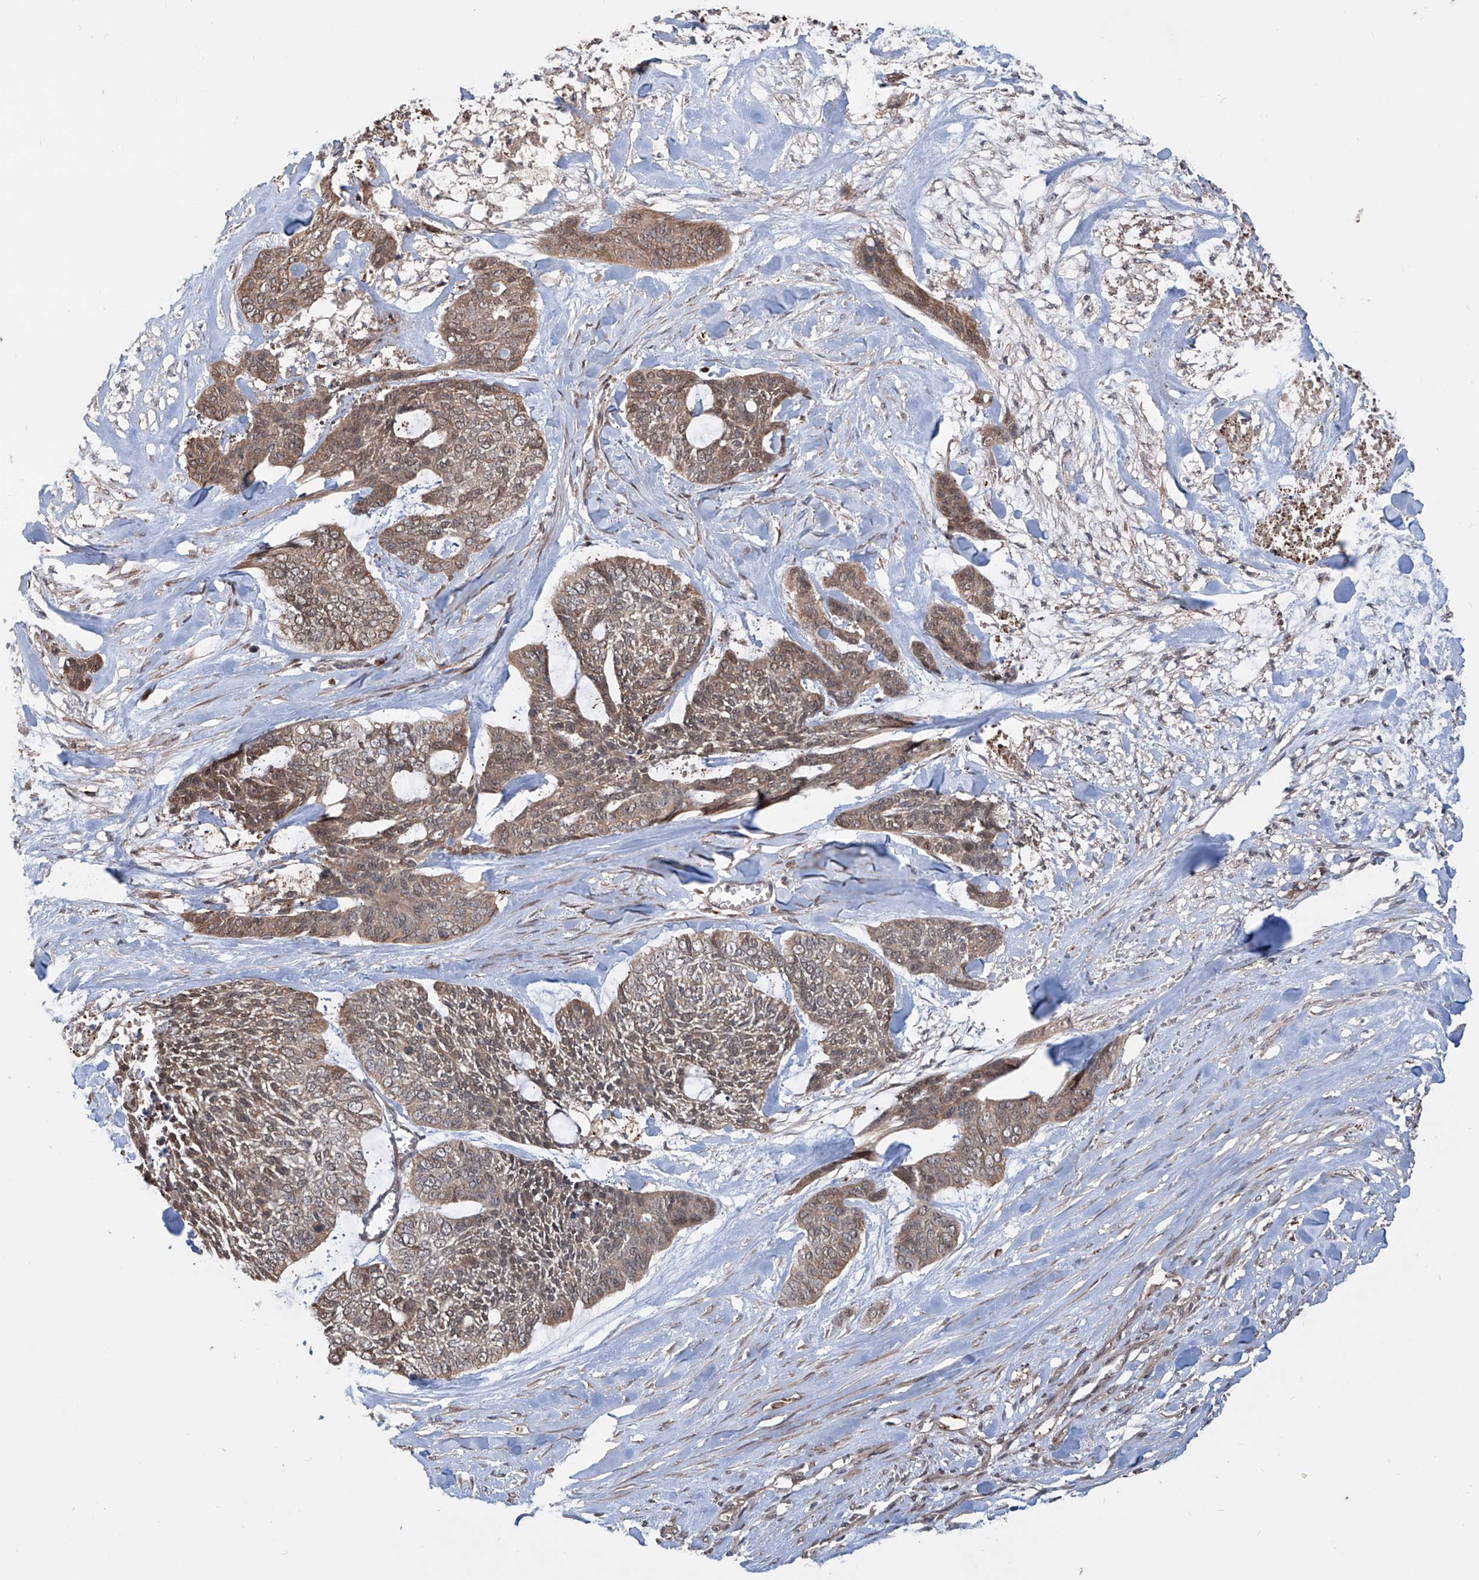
{"staining": {"intensity": "weak", "quantity": "25%-75%", "location": "cytoplasmic/membranous,nuclear"}, "tissue": "skin cancer", "cell_type": "Tumor cells", "image_type": "cancer", "snomed": [{"axis": "morphology", "description": "Basal cell carcinoma"}, {"axis": "topography", "description": "Skin"}], "caption": "A low amount of weak cytoplasmic/membranous and nuclear staining is seen in about 25%-75% of tumor cells in skin basal cell carcinoma tissue. (DAB (3,3'-diaminobenzidine) IHC with brightfield microscopy, high magnification).", "gene": "HOXC8", "patient": {"sex": "female", "age": 64}}